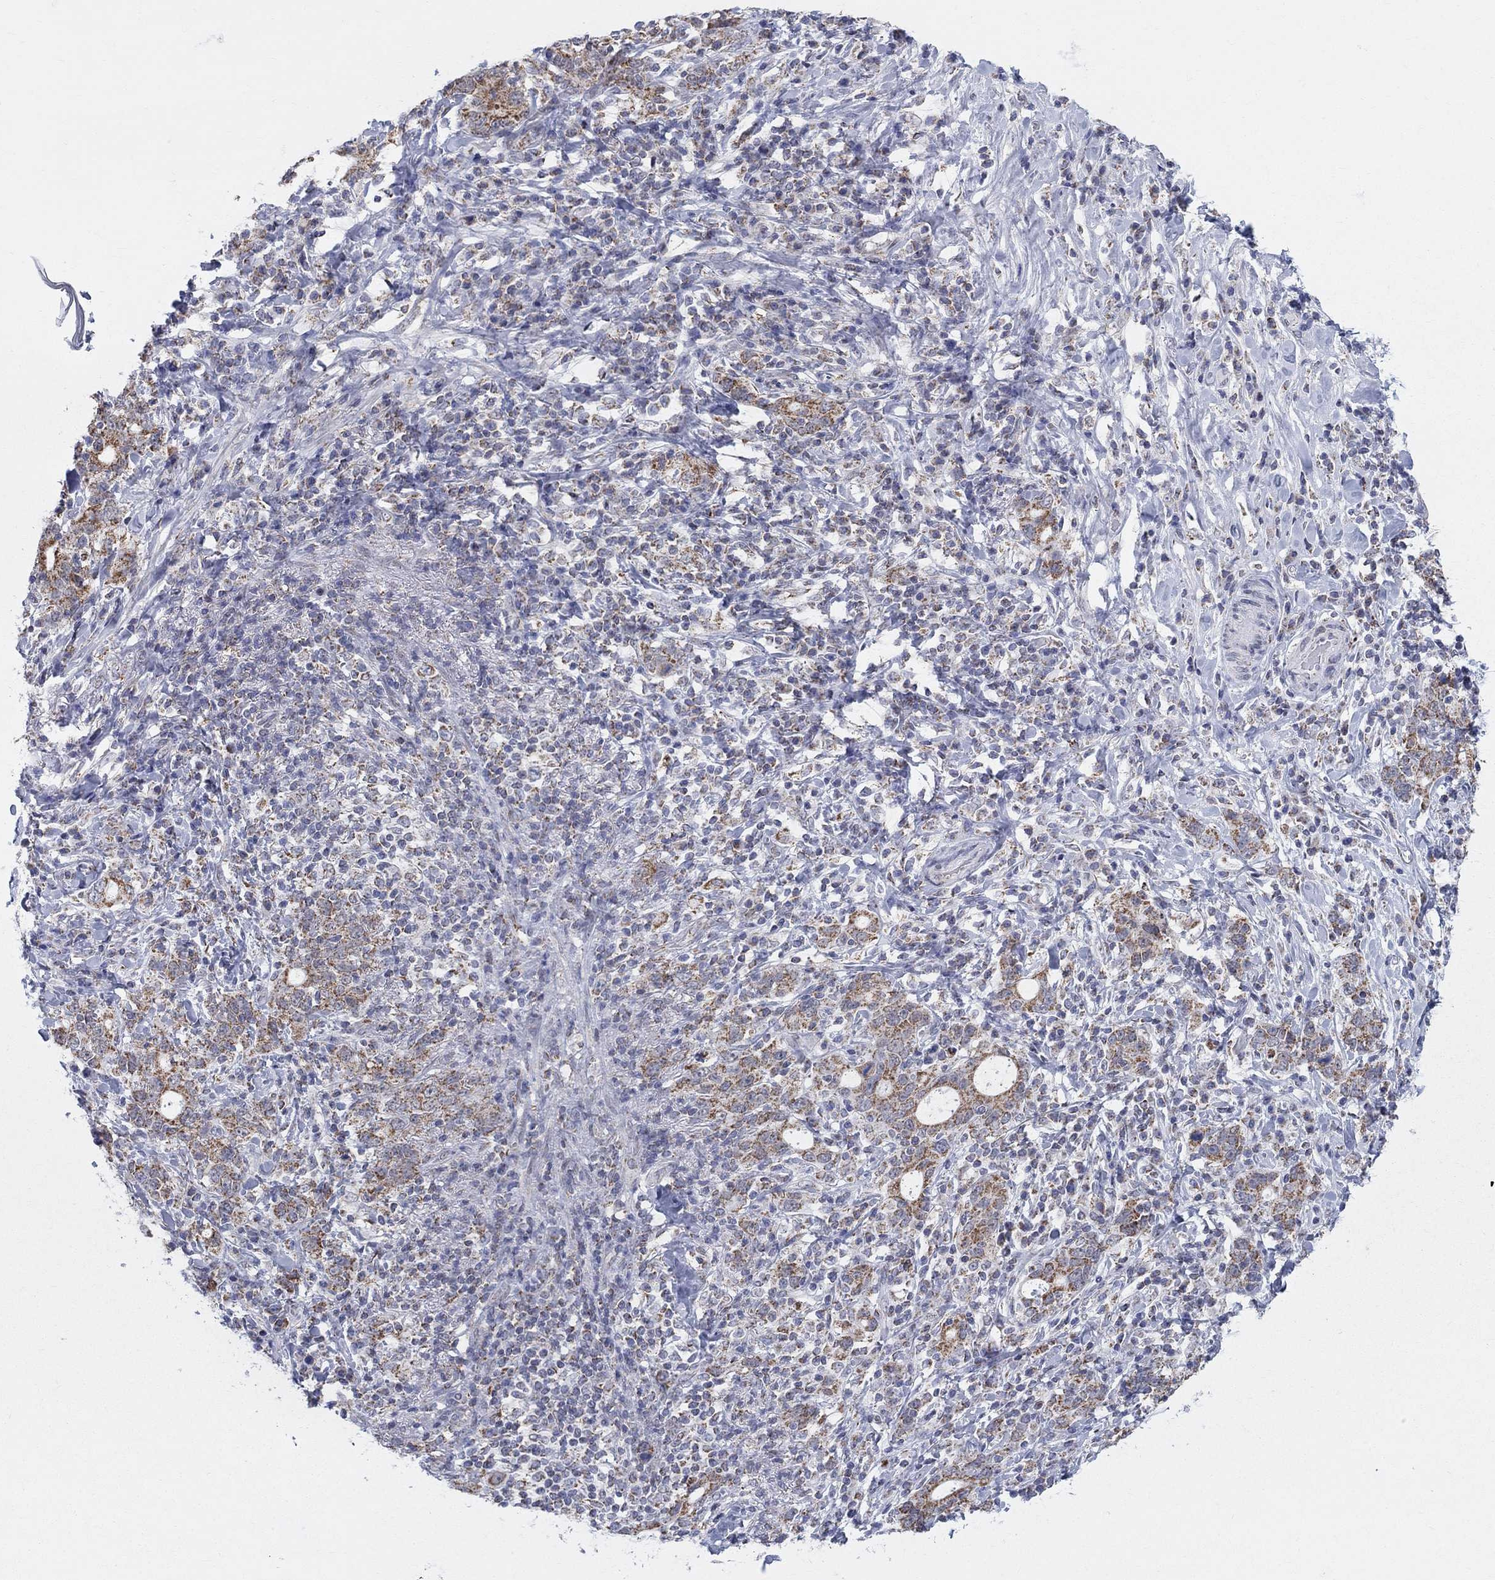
{"staining": {"intensity": "moderate", "quantity": ">75%", "location": "cytoplasmic/membranous"}, "tissue": "stomach cancer", "cell_type": "Tumor cells", "image_type": "cancer", "snomed": [{"axis": "morphology", "description": "Adenocarcinoma, NOS"}, {"axis": "topography", "description": "Stomach"}], "caption": "Stomach adenocarcinoma stained for a protein reveals moderate cytoplasmic/membranous positivity in tumor cells. The staining was performed using DAB (3,3'-diaminobenzidine), with brown indicating positive protein expression. Nuclei are stained blue with hematoxylin.", "gene": "KISS1R", "patient": {"sex": "male", "age": 79}}